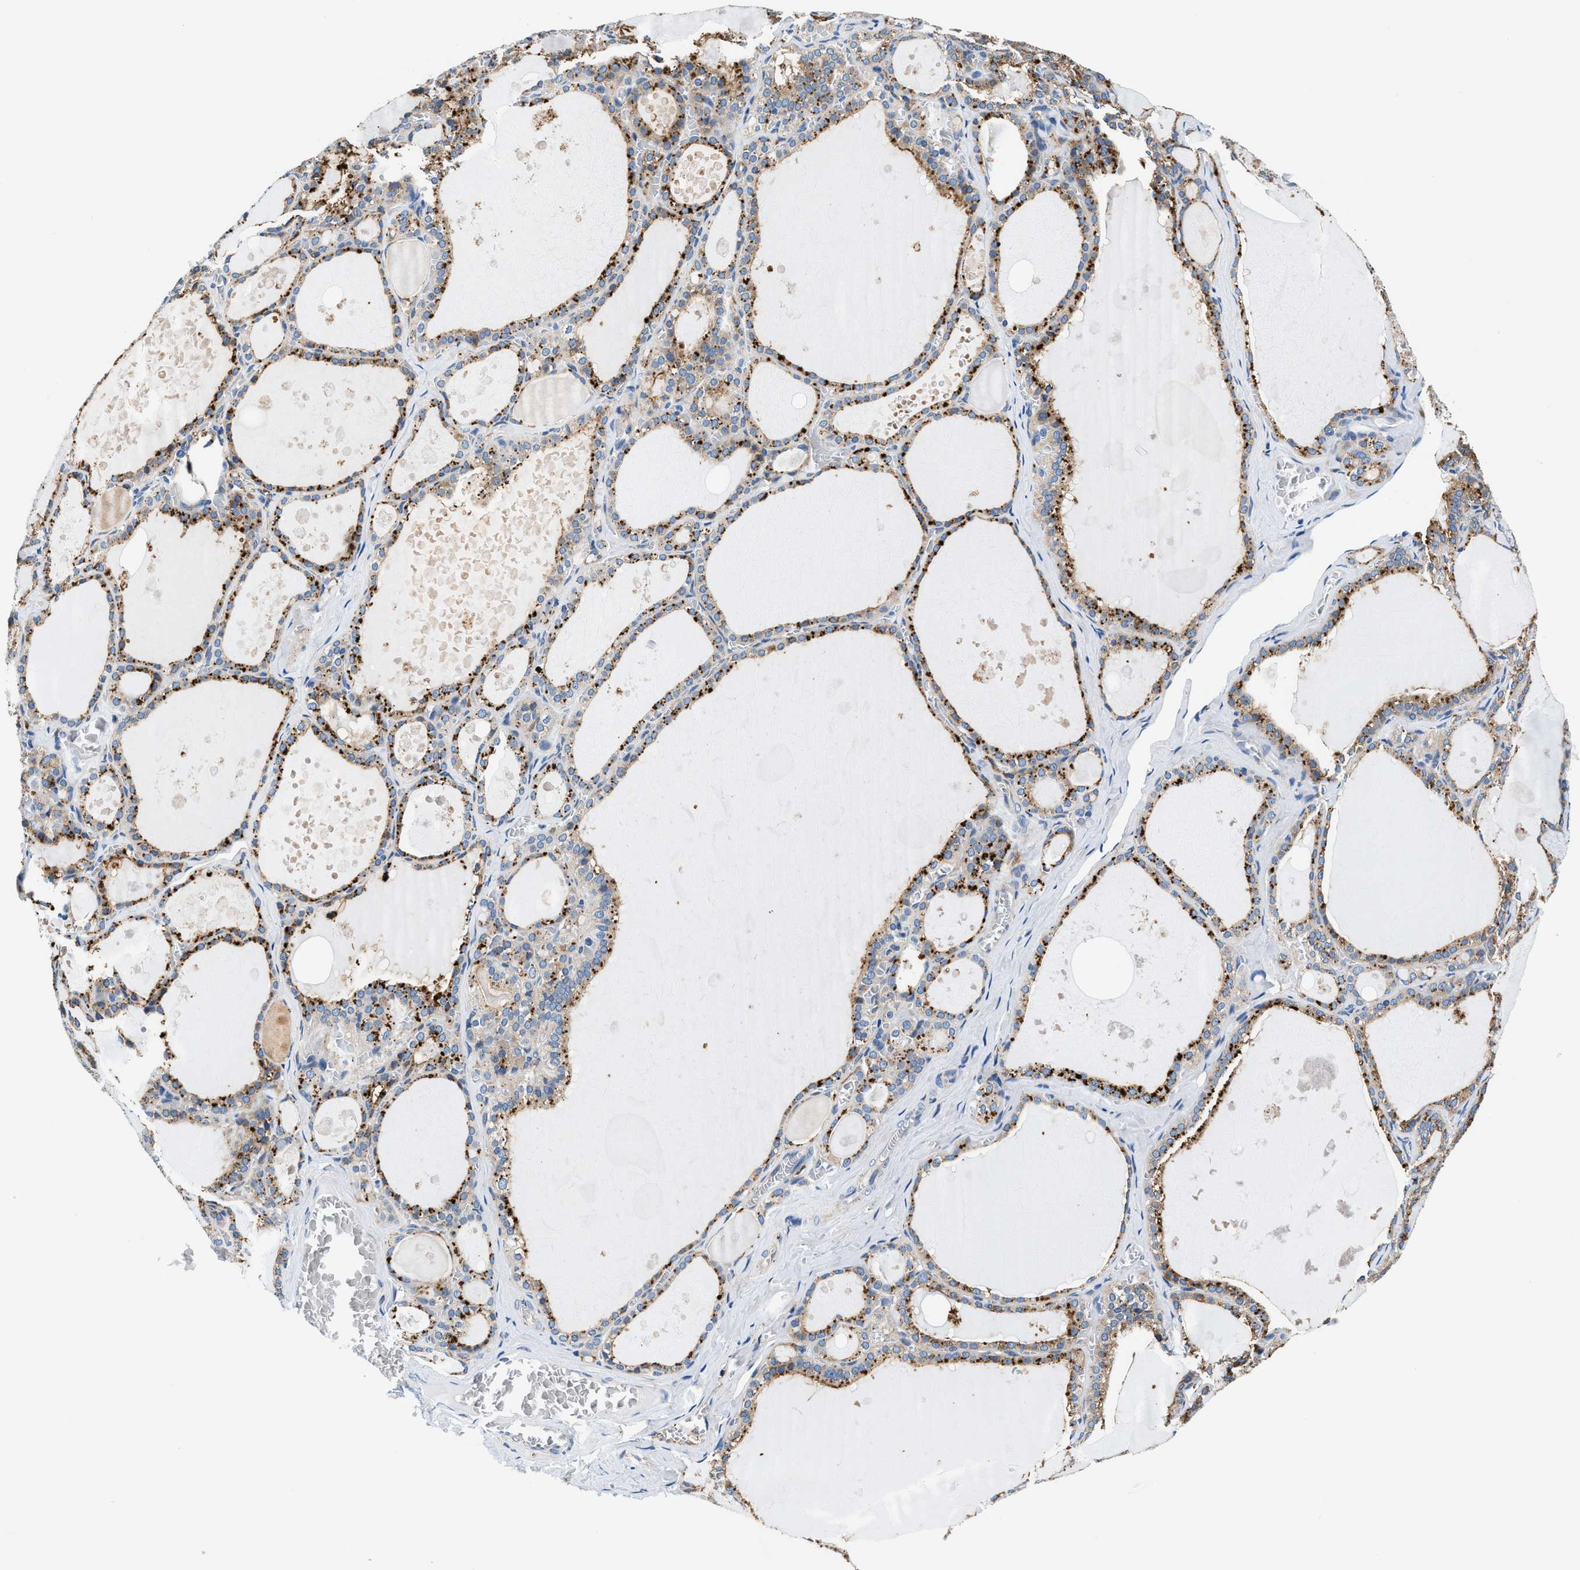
{"staining": {"intensity": "moderate", "quantity": ">75%", "location": "cytoplasmic/membranous"}, "tissue": "thyroid gland", "cell_type": "Glandular cells", "image_type": "normal", "snomed": [{"axis": "morphology", "description": "Normal tissue, NOS"}, {"axis": "topography", "description": "Thyroid gland"}], "caption": "This histopathology image demonstrates benign thyroid gland stained with immunohistochemistry (IHC) to label a protein in brown. The cytoplasmic/membranous of glandular cells show moderate positivity for the protein. Nuclei are counter-stained blue.", "gene": "SLFN11", "patient": {"sex": "male", "age": 56}}